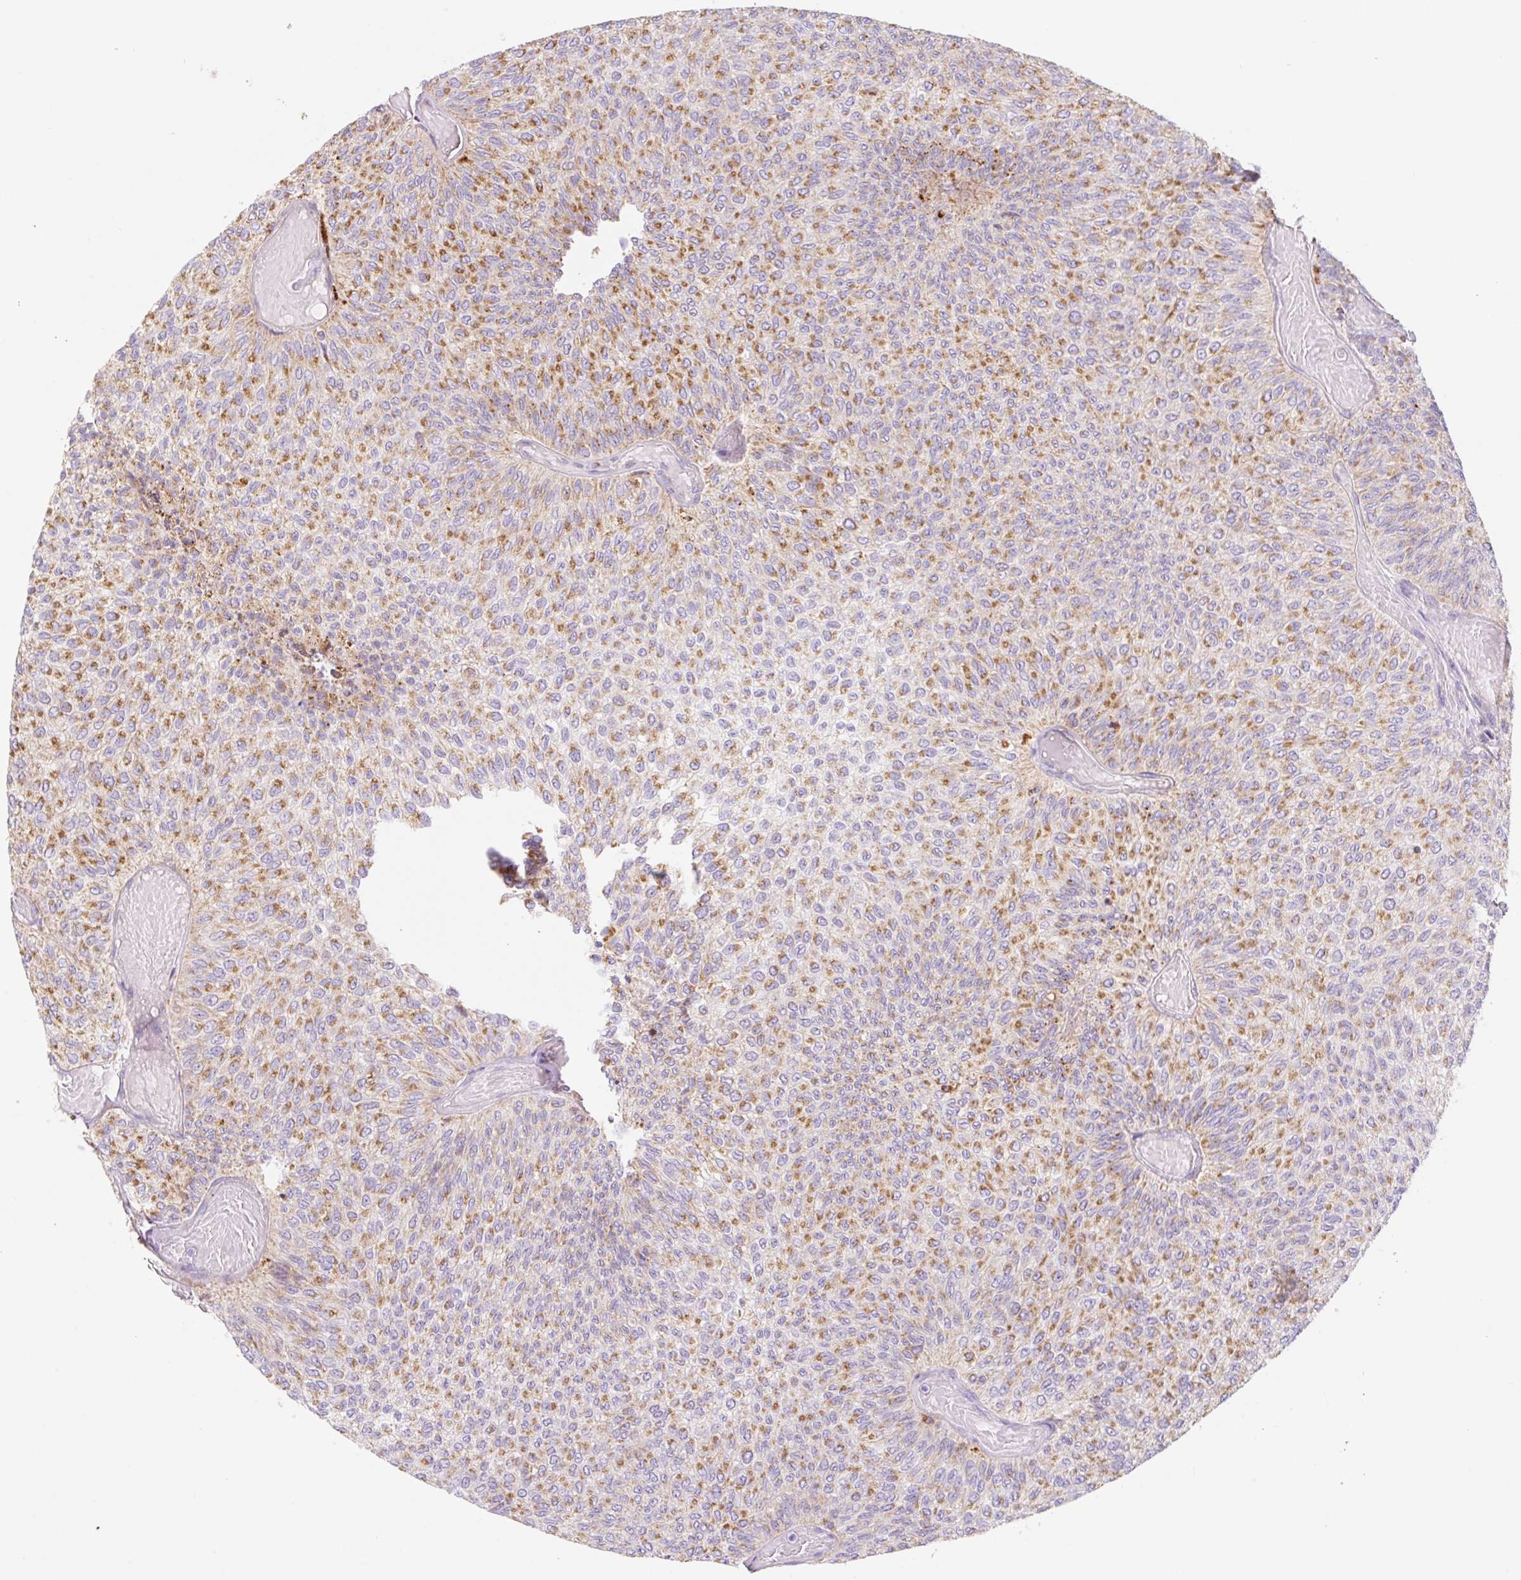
{"staining": {"intensity": "moderate", "quantity": ">75%", "location": "cytoplasmic/membranous"}, "tissue": "urothelial cancer", "cell_type": "Tumor cells", "image_type": "cancer", "snomed": [{"axis": "morphology", "description": "Urothelial carcinoma, Low grade"}, {"axis": "topography", "description": "Urinary bladder"}], "caption": "Human urothelial cancer stained with a brown dye shows moderate cytoplasmic/membranous positive expression in about >75% of tumor cells.", "gene": "CLEC3A", "patient": {"sex": "male", "age": 78}}